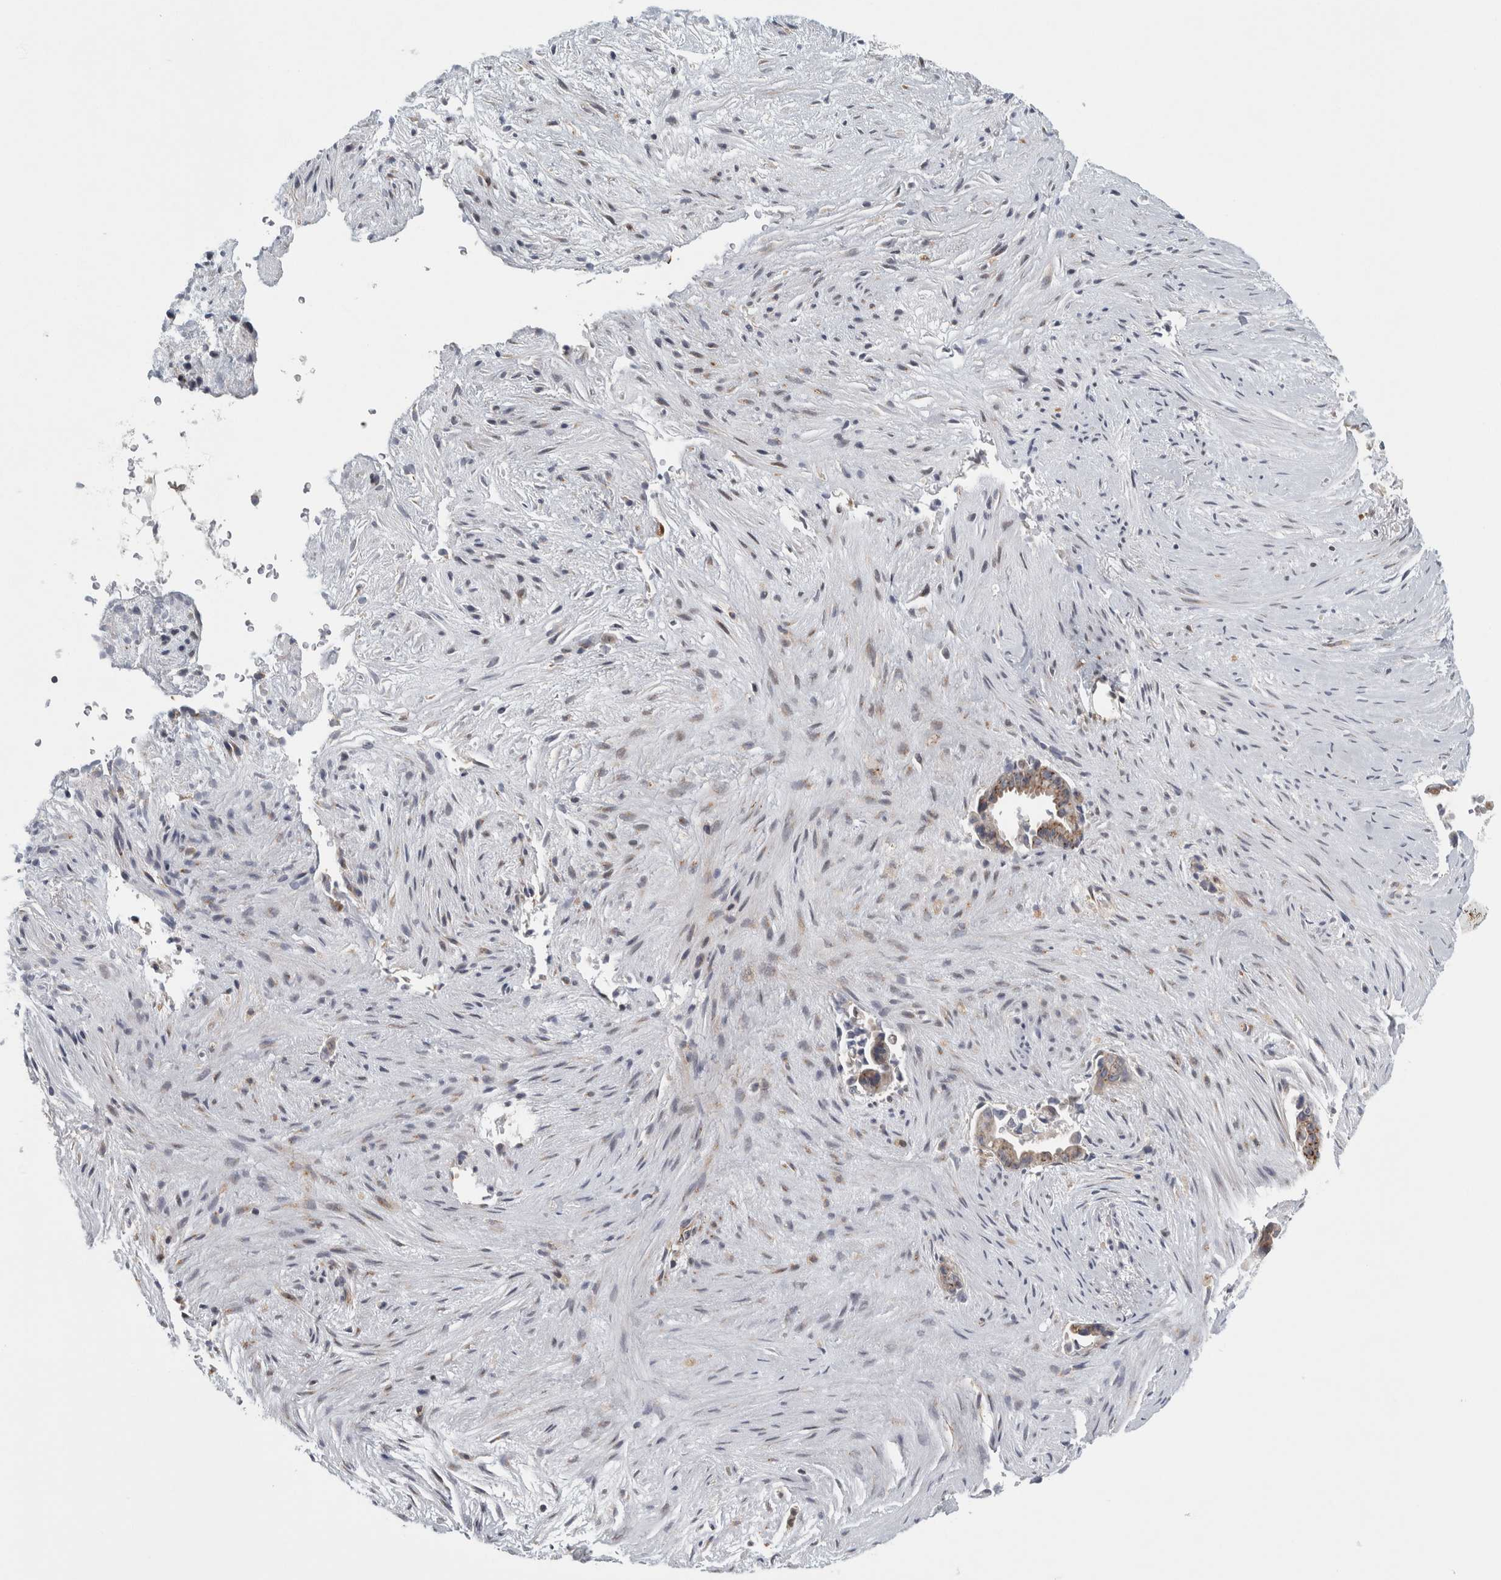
{"staining": {"intensity": "moderate", "quantity": ">75%", "location": "cytoplasmic/membranous"}, "tissue": "liver cancer", "cell_type": "Tumor cells", "image_type": "cancer", "snomed": [{"axis": "morphology", "description": "Cholangiocarcinoma"}, {"axis": "topography", "description": "Liver"}], "caption": "Liver cancer stained with a brown dye shows moderate cytoplasmic/membranous positive expression in approximately >75% of tumor cells.", "gene": "PEX6", "patient": {"sex": "female", "age": 55}}